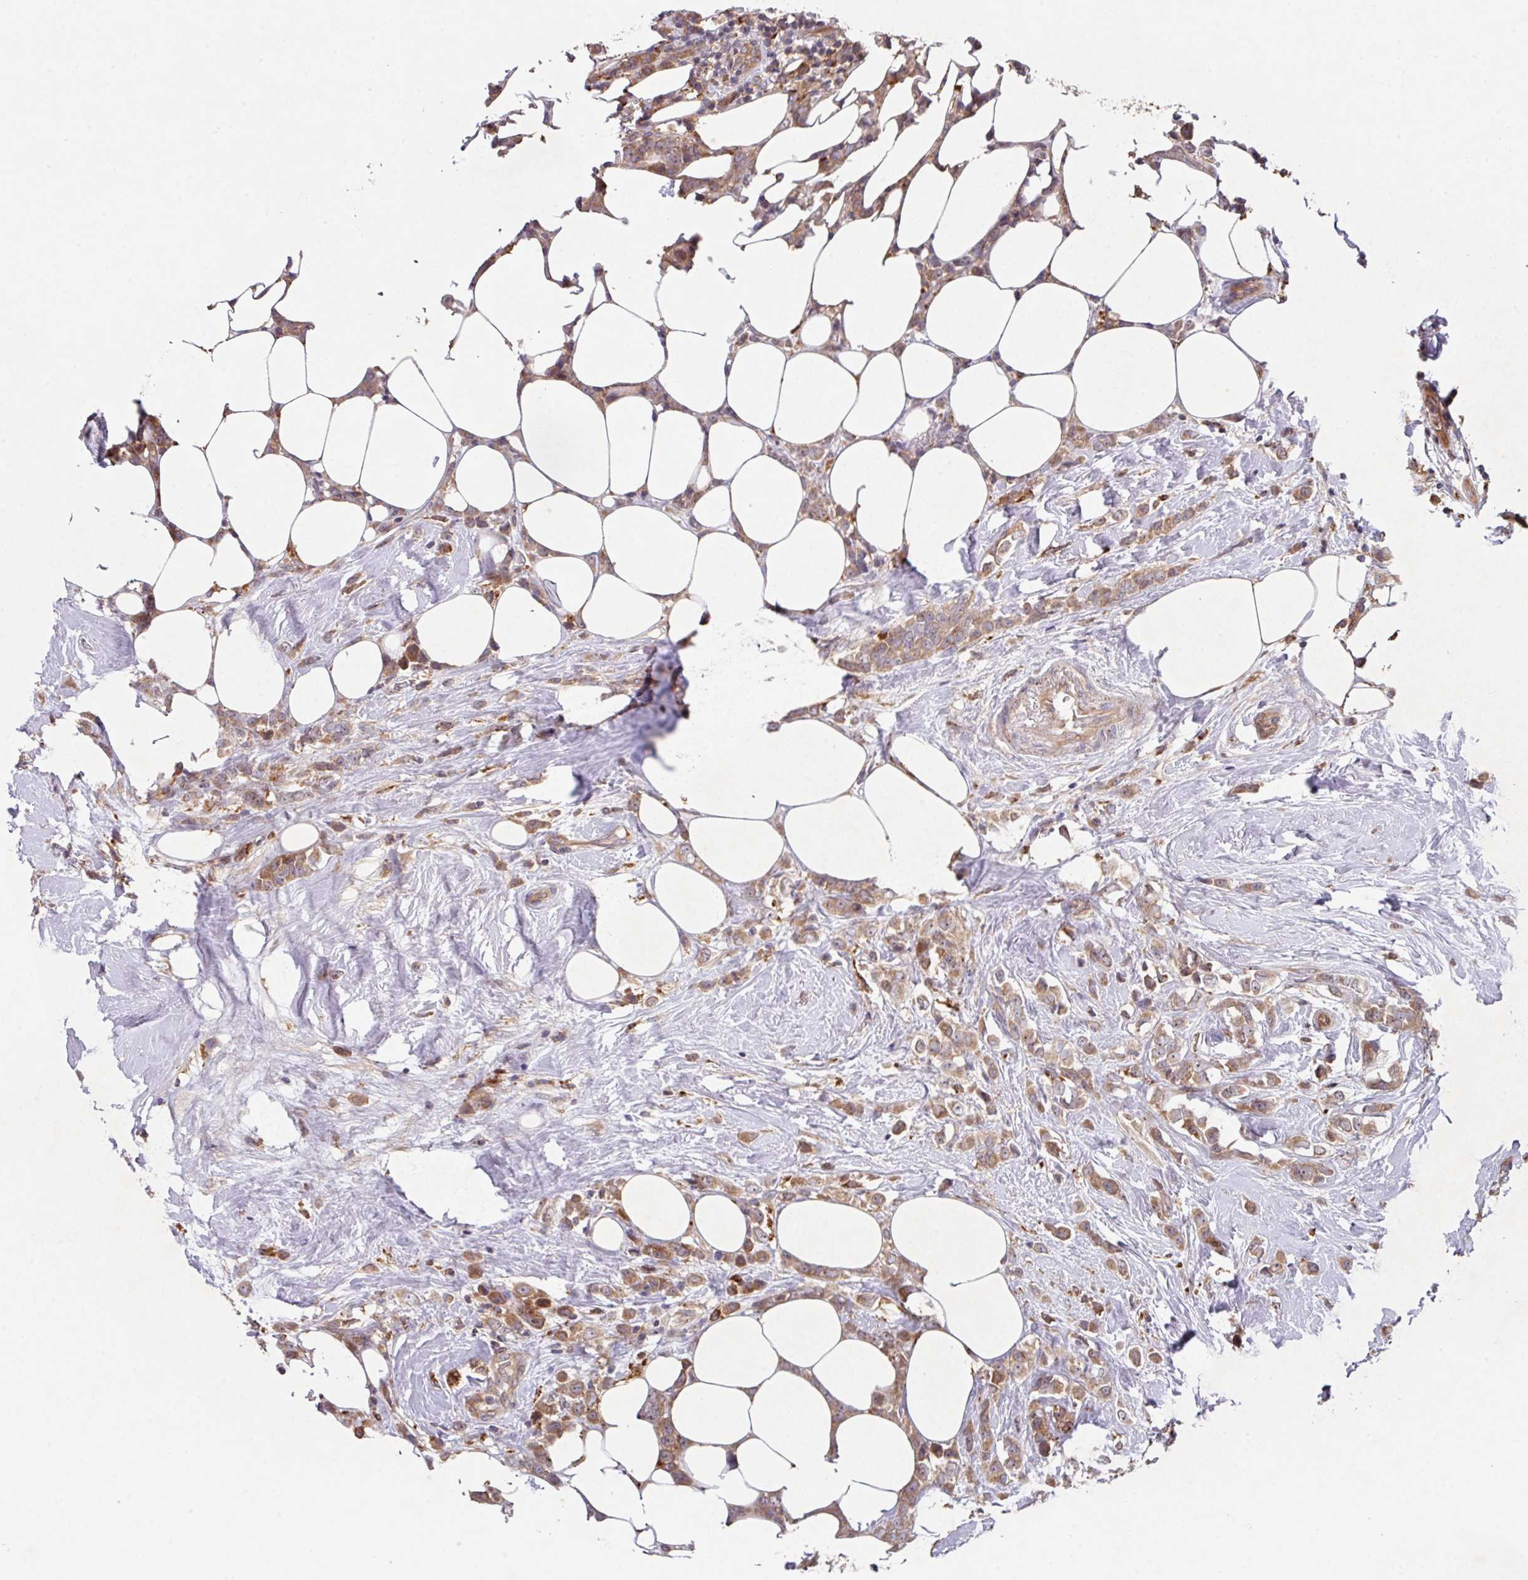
{"staining": {"intensity": "moderate", "quantity": ">75%", "location": "cytoplasmic/membranous"}, "tissue": "breast cancer", "cell_type": "Tumor cells", "image_type": "cancer", "snomed": [{"axis": "morphology", "description": "Duct carcinoma"}, {"axis": "topography", "description": "Breast"}], "caption": "Protein expression analysis of human breast cancer reveals moderate cytoplasmic/membranous staining in approximately >75% of tumor cells.", "gene": "TRIM14", "patient": {"sex": "female", "age": 80}}